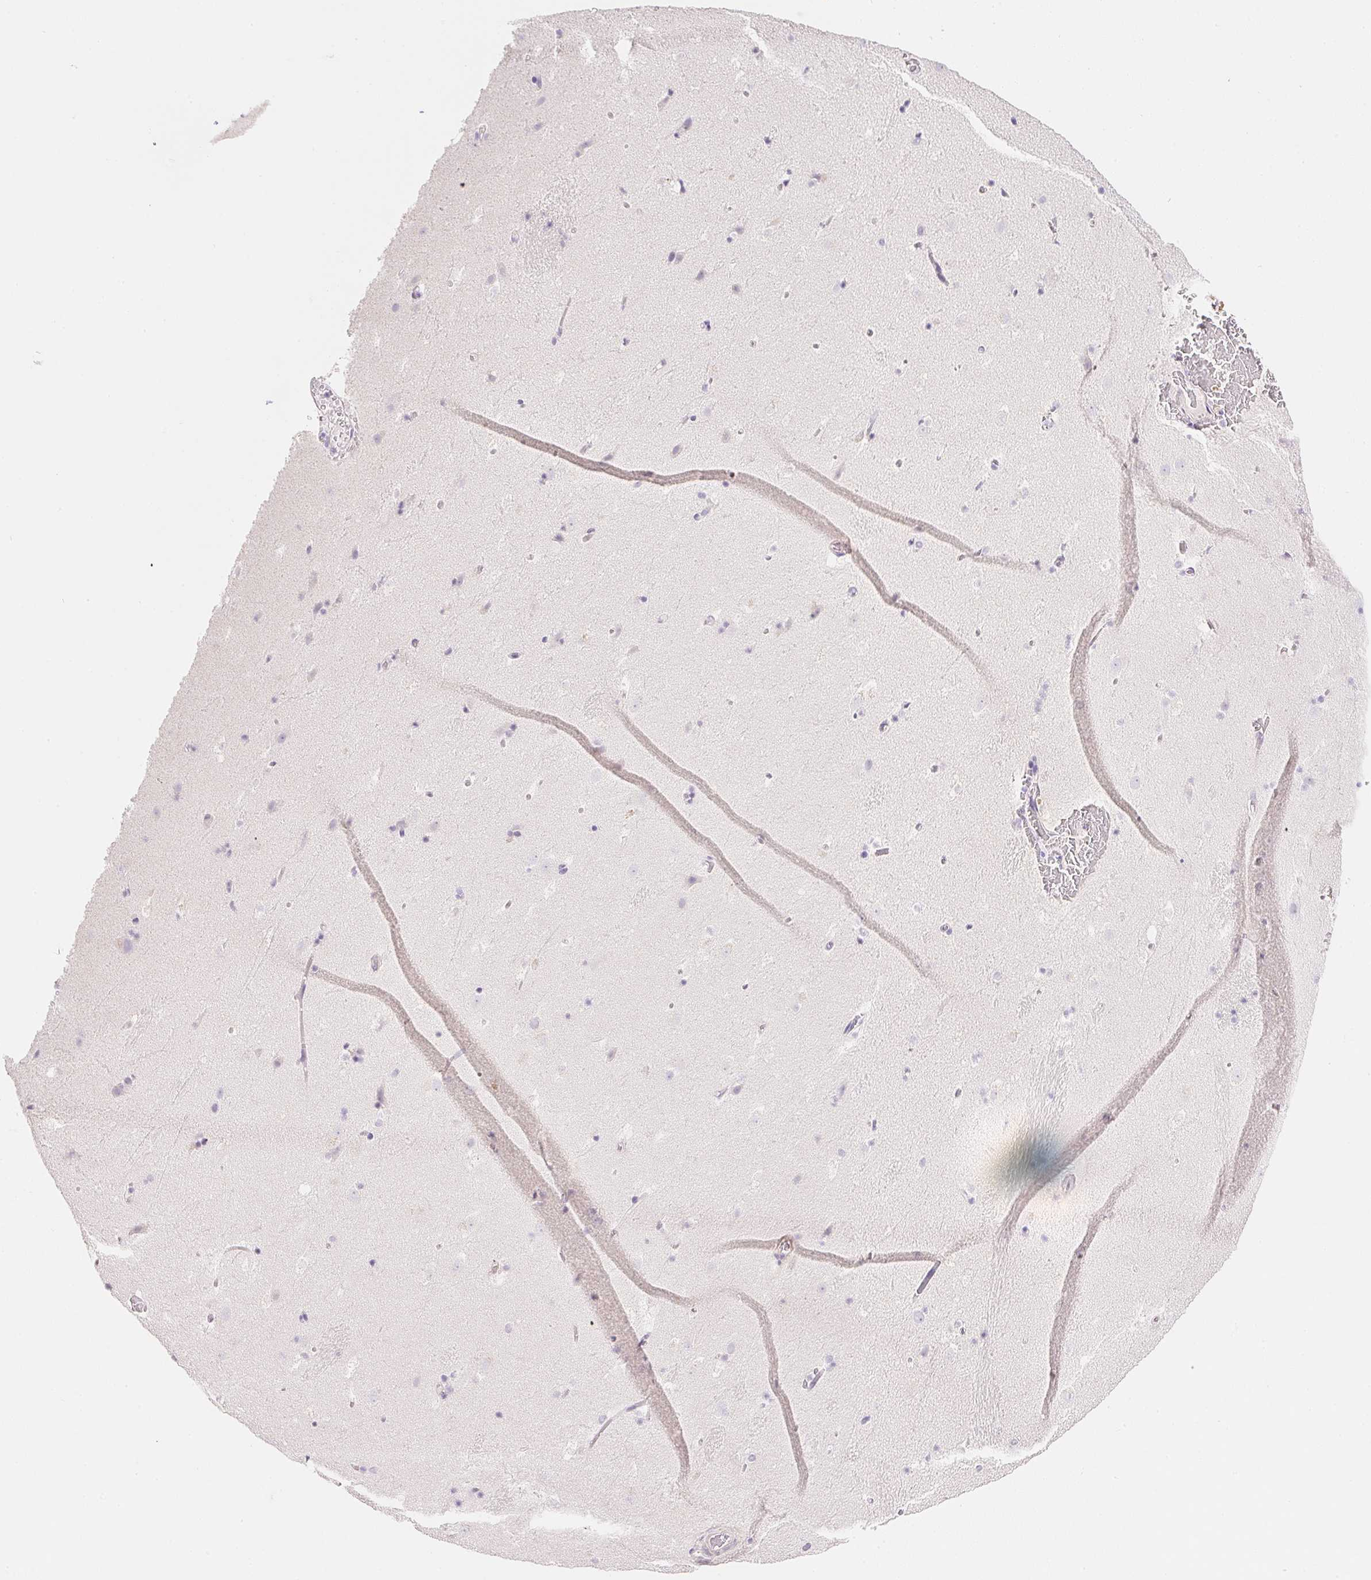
{"staining": {"intensity": "negative", "quantity": "none", "location": "none"}, "tissue": "caudate", "cell_type": "Glial cells", "image_type": "normal", "snomed": [{"axis": "morphology", "description": "Normal tissue, NOS"}, {"axis": "topography", "description": "Lateral ventricle wall"}], "caption": "Immunohistochemistry of benign caudate displays no expression in glial cells. (DAB (3,3'-diaminobenzidine) immunohistochemistry (IHC), high magnification).", "gene": "KCNE2", "patient": {"sex": "male", "age": 37}}